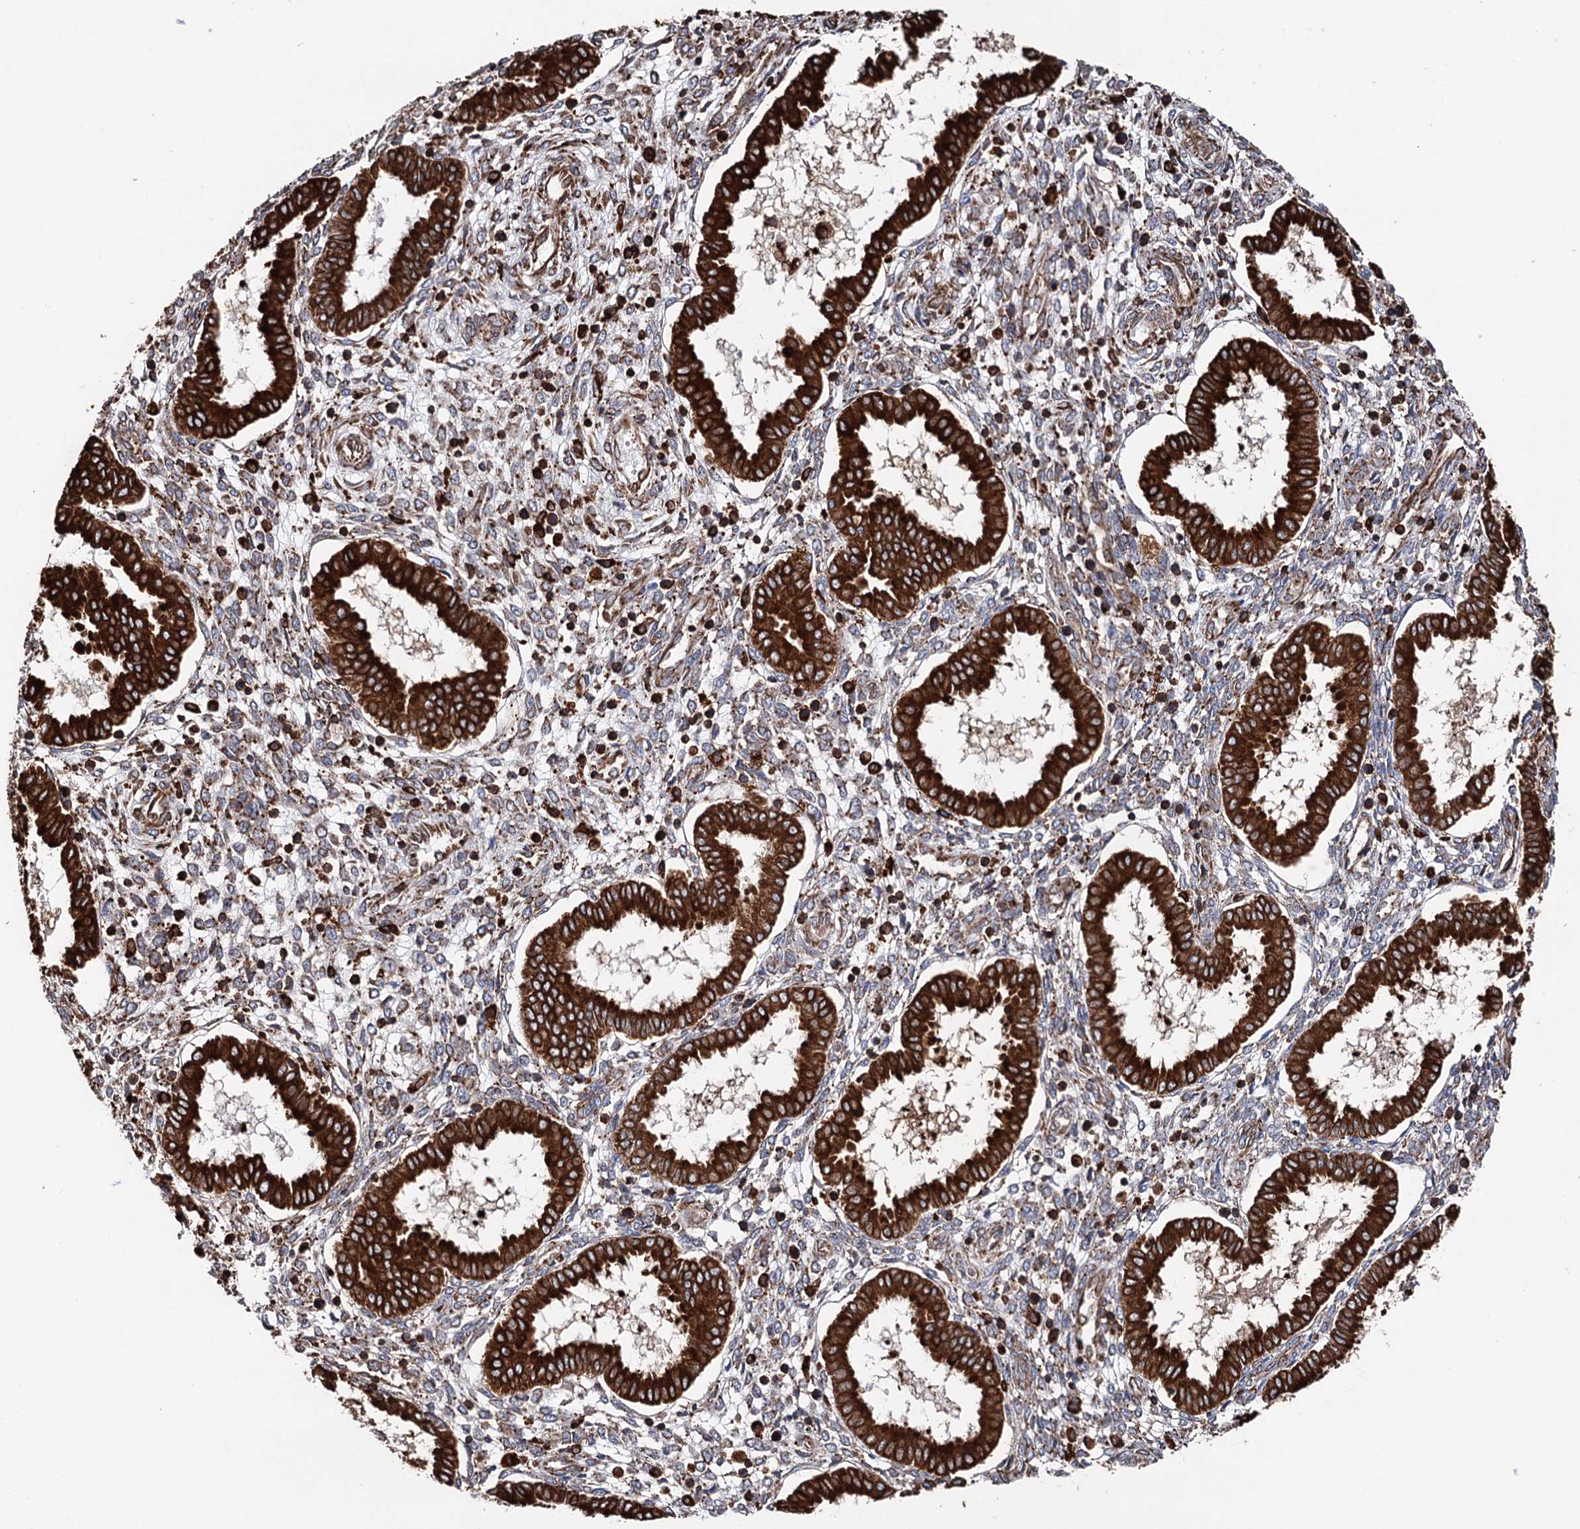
{"staining": {"intensity": "moderate", "quantity": ">75%", "location": "cytoplasmic/membranous"}, "tissue": "endometrium", "cell_type": "Cells in endometrial stroma", "image_type": "normal", "snomed": [{"axis": "morphology", "description": "Normal tissue, NOS"}, {"axis": "topography", "description": "Endometrium"}], "caption": "This histopathology image displays IHC staining of unremarkable endometrium, with medium moderate cytoplasmic/membranous staining in approximately >75% of cells in endometrial stroma.", "gene": "ERP29", "patient": {"sex": "female", "age": 24}}